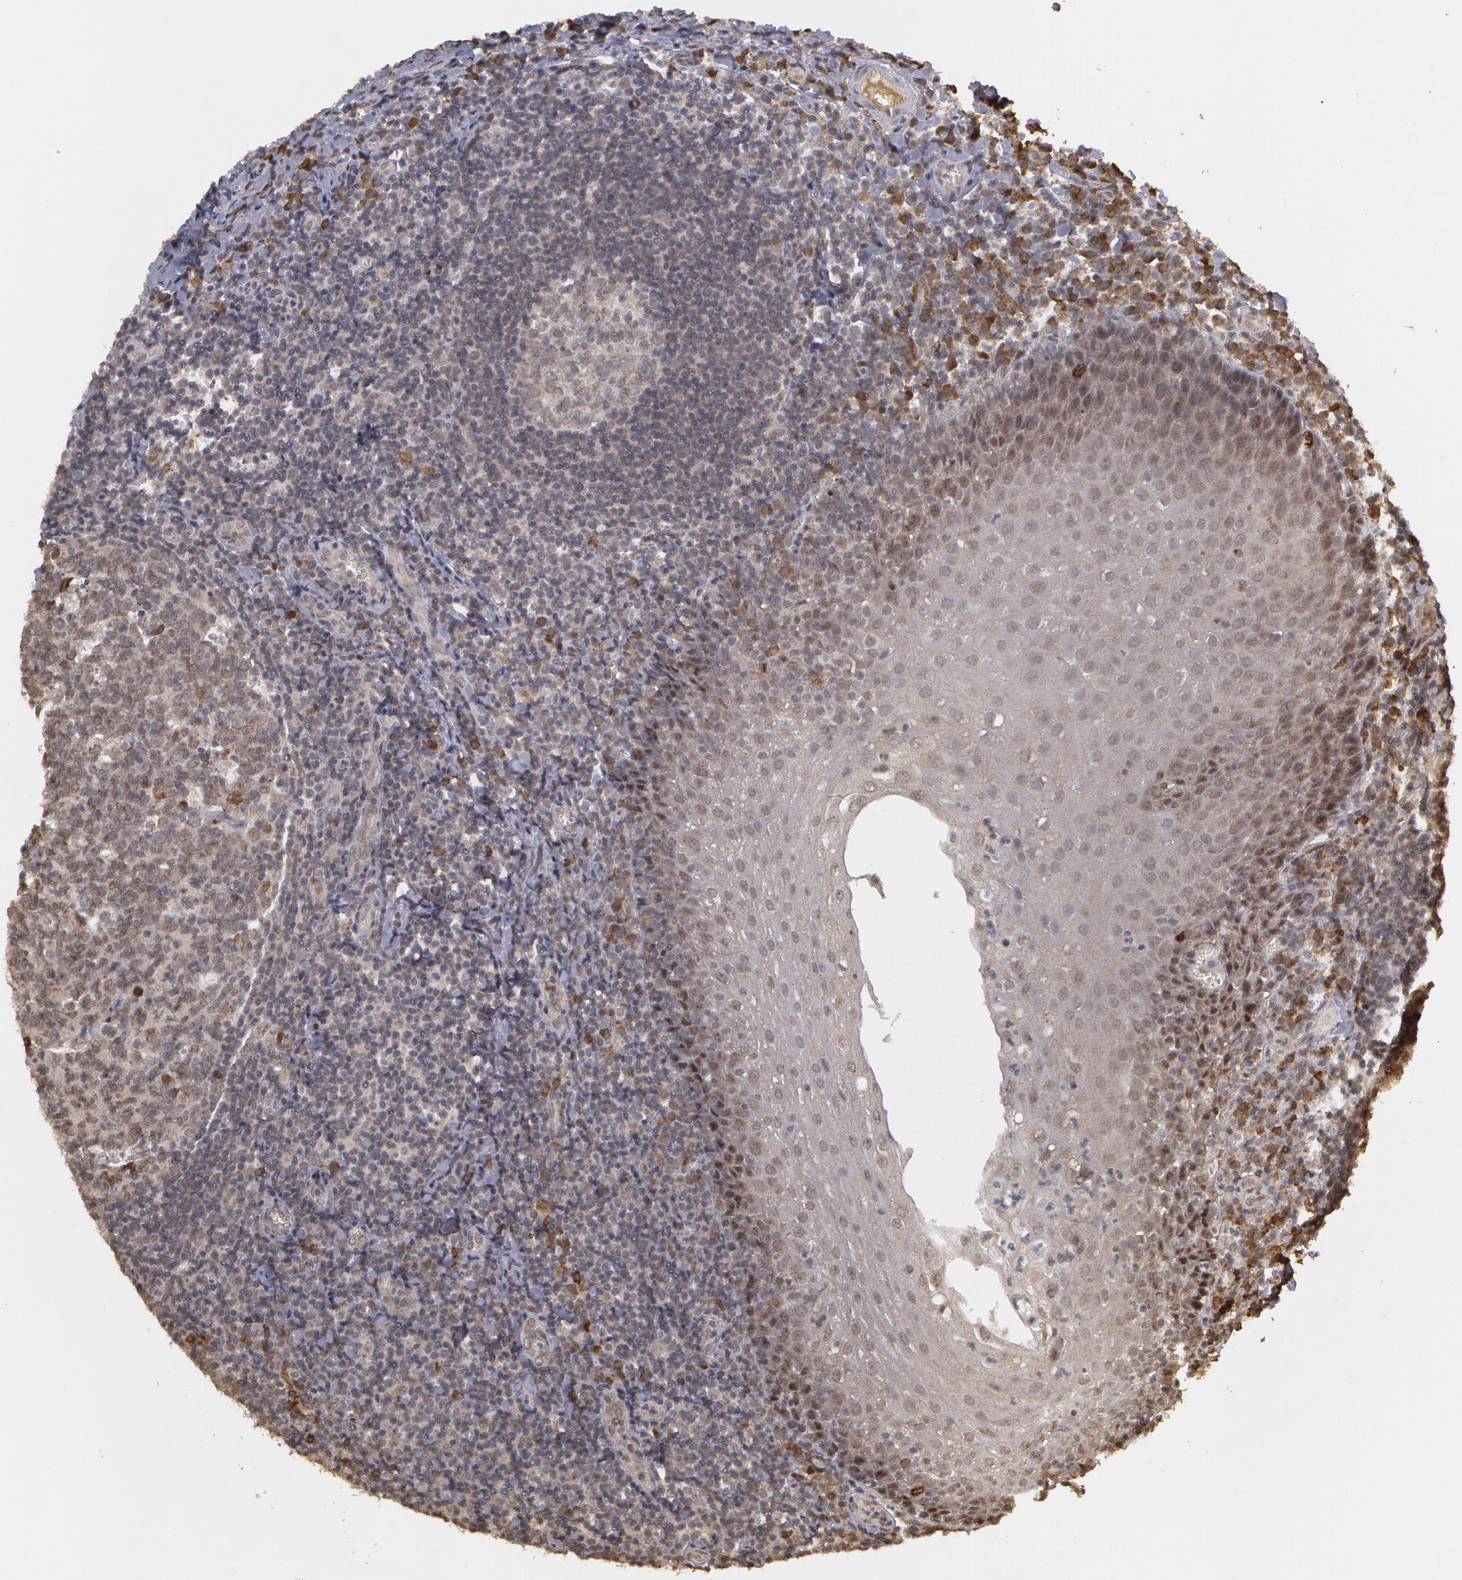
{"staining": {"intensity": "weak", "quantity": "25%-75%", "location": "cytoplasmic/membranous"}, "tissue": "oral mucosa", "cell_type": "Squamous epithelial cells", "image_type": "normal", "snomed": [{"axis": "morphology", "description": "Normal tissue, NOS"}, {"axis": "topography", "description": "Oral tissue"}], "caption": "DAB immunohistochemical staining of unremarkable human oral mucosa demonstrates weak cytoplasmic/membranous protein staining in about 25%-75% of squamous epithelial cells. (DAB IHC with brightfield microscopy, high magnification).", "gene": "GLIS1", "patient": {"sex": "male", "age": 20}}